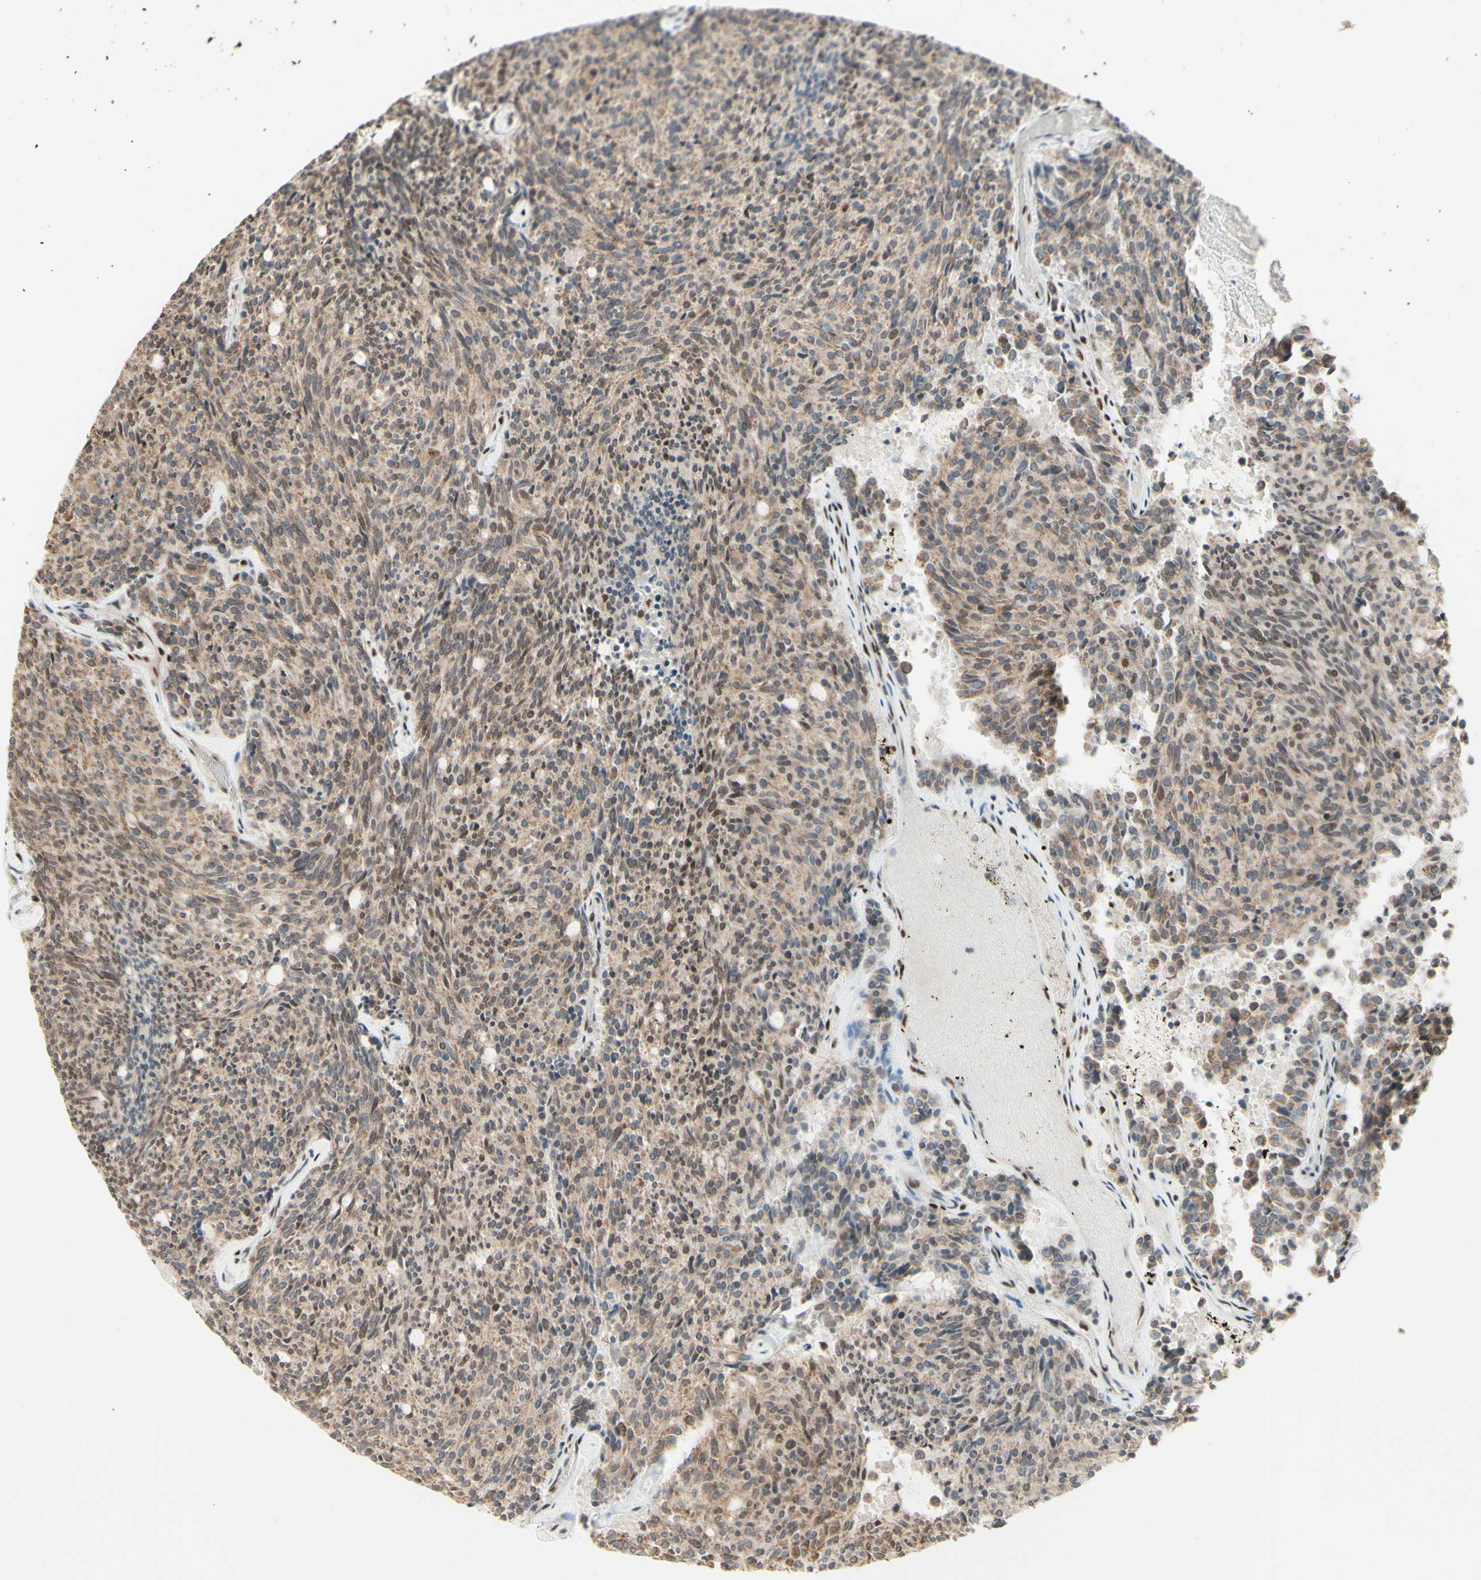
{"staining": {"intensity": "weak", "quantity": ">75%", "location": "cytoplasmic/membranous"}, "tissue": "carcinoid", "cell_type": "Tumor cells", "image_type": "cancer", "snomed": [{"axis": "morphology", "description": "Carcinoid, malignant, NOS"}, {"axis": "topography", "description": "Pancreas"}], "caption": "There is low levels of weak cytoplasmic/membranous positivity in tumor cells of carcinoid, as demonstrated by immunohistochemical staining (brown color).", "gene": "NR3C1", "patient": {"sex": "female", "age": 54}}